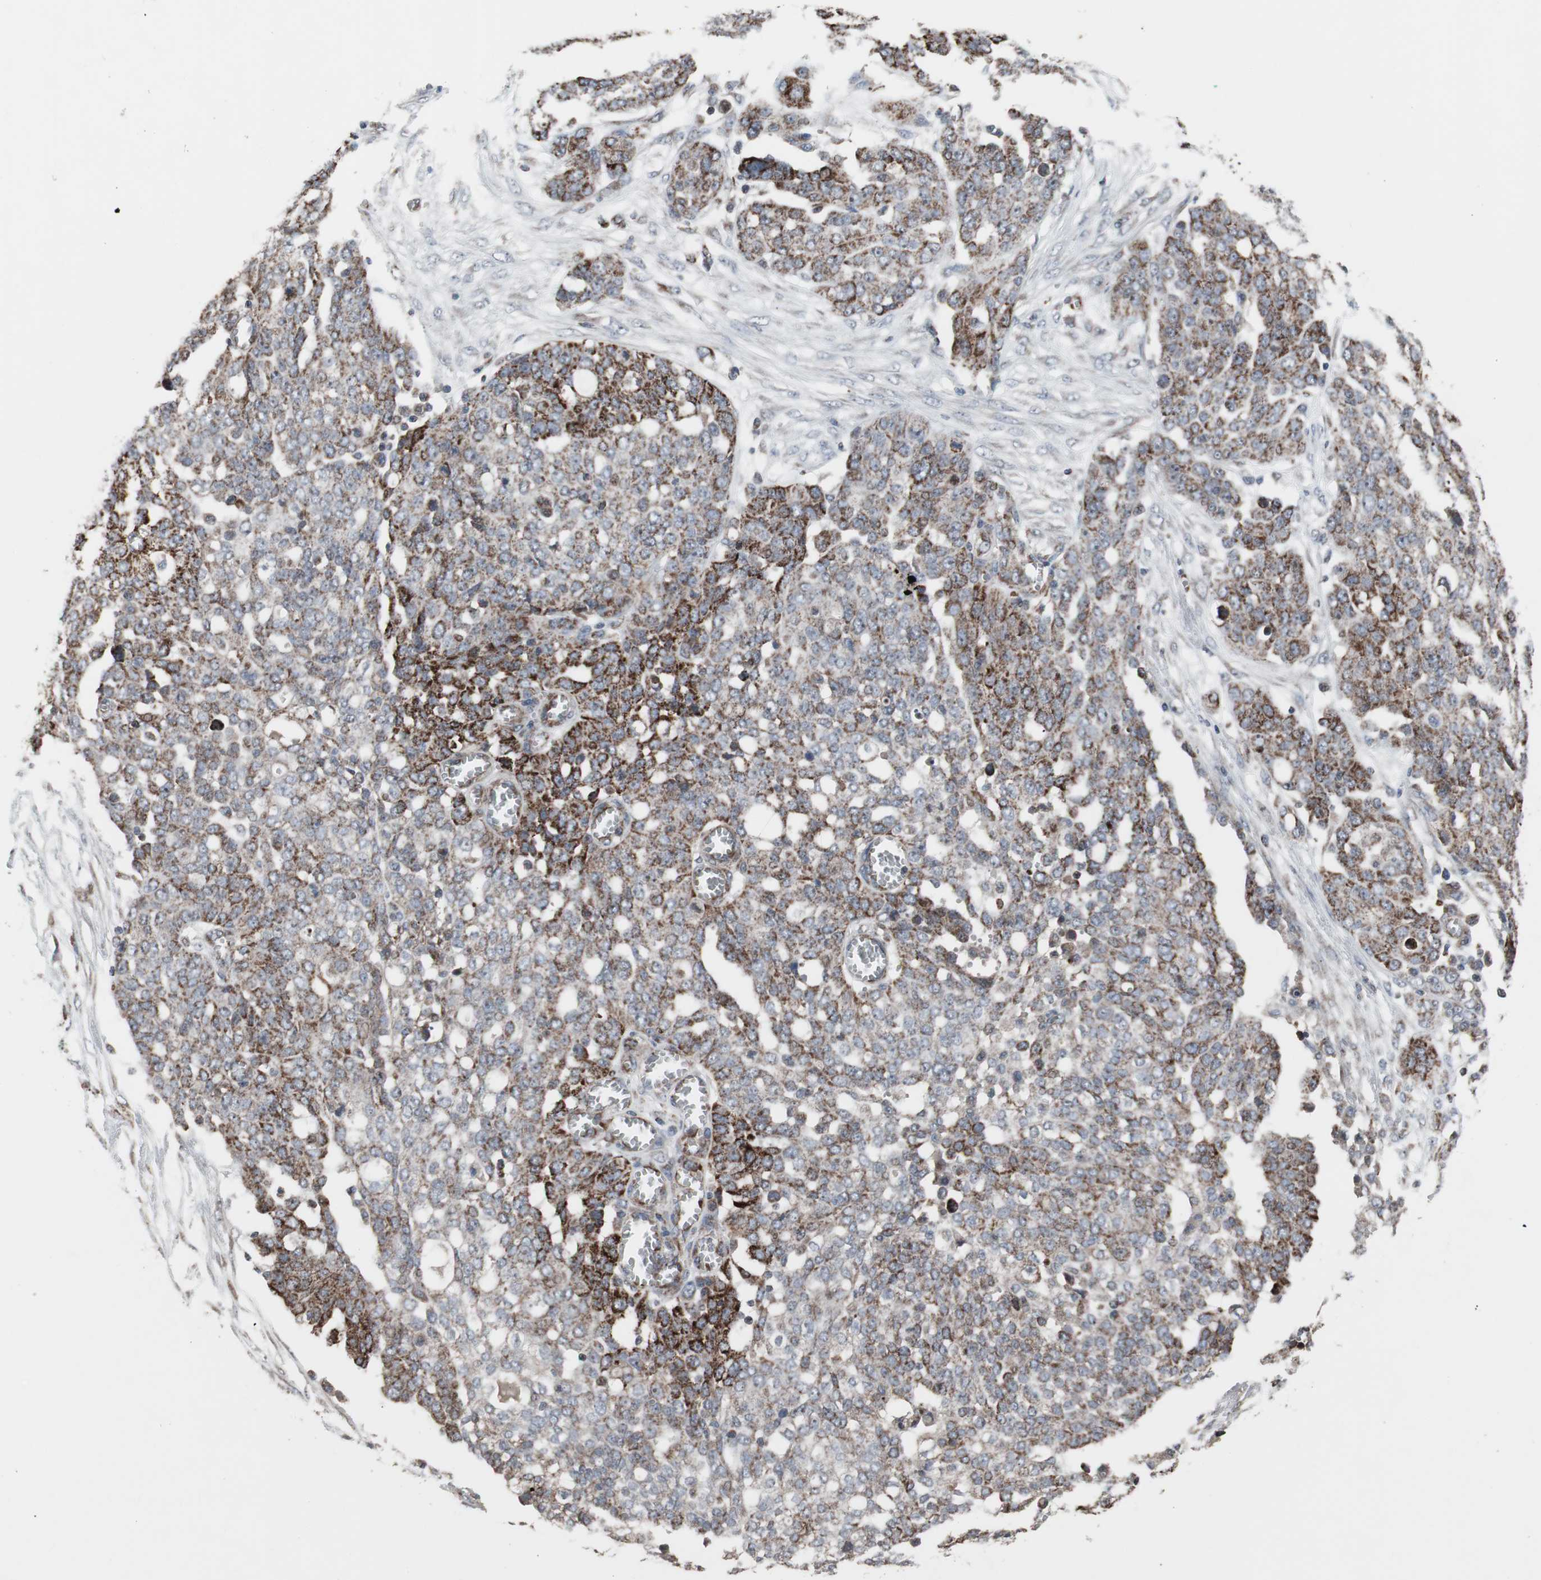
{"staining": {"intensity": "moderate", "quantity": ">75%", "location": "cytoplasmic/membranous"}, "tissue": "ovarian cancer", "cell_type": "Tumor cells", "image_type": "cancer", "snomed": [{"axis": "morphology", "description": "Cystadenocarcinoma, serous, NOS"}, {"axis": "topography", "description": "Soft tissue"}, {"axis": "topography", "description": "Ovary"}], "caption": "Protein expression analysis of human ovarian cancer reveals moderate cytoplasmic/membranous positivity in approximately >75% of tumor cells. The staining was performed using DAB (3,3'-diaminobenzidine) to visualize the protein expression in brown, while the nuclei were stained in blue with hematoxylin (Magnification: 20x).", "gene": "CPT1A", "patient": {"sex": "female", "age": 57}}